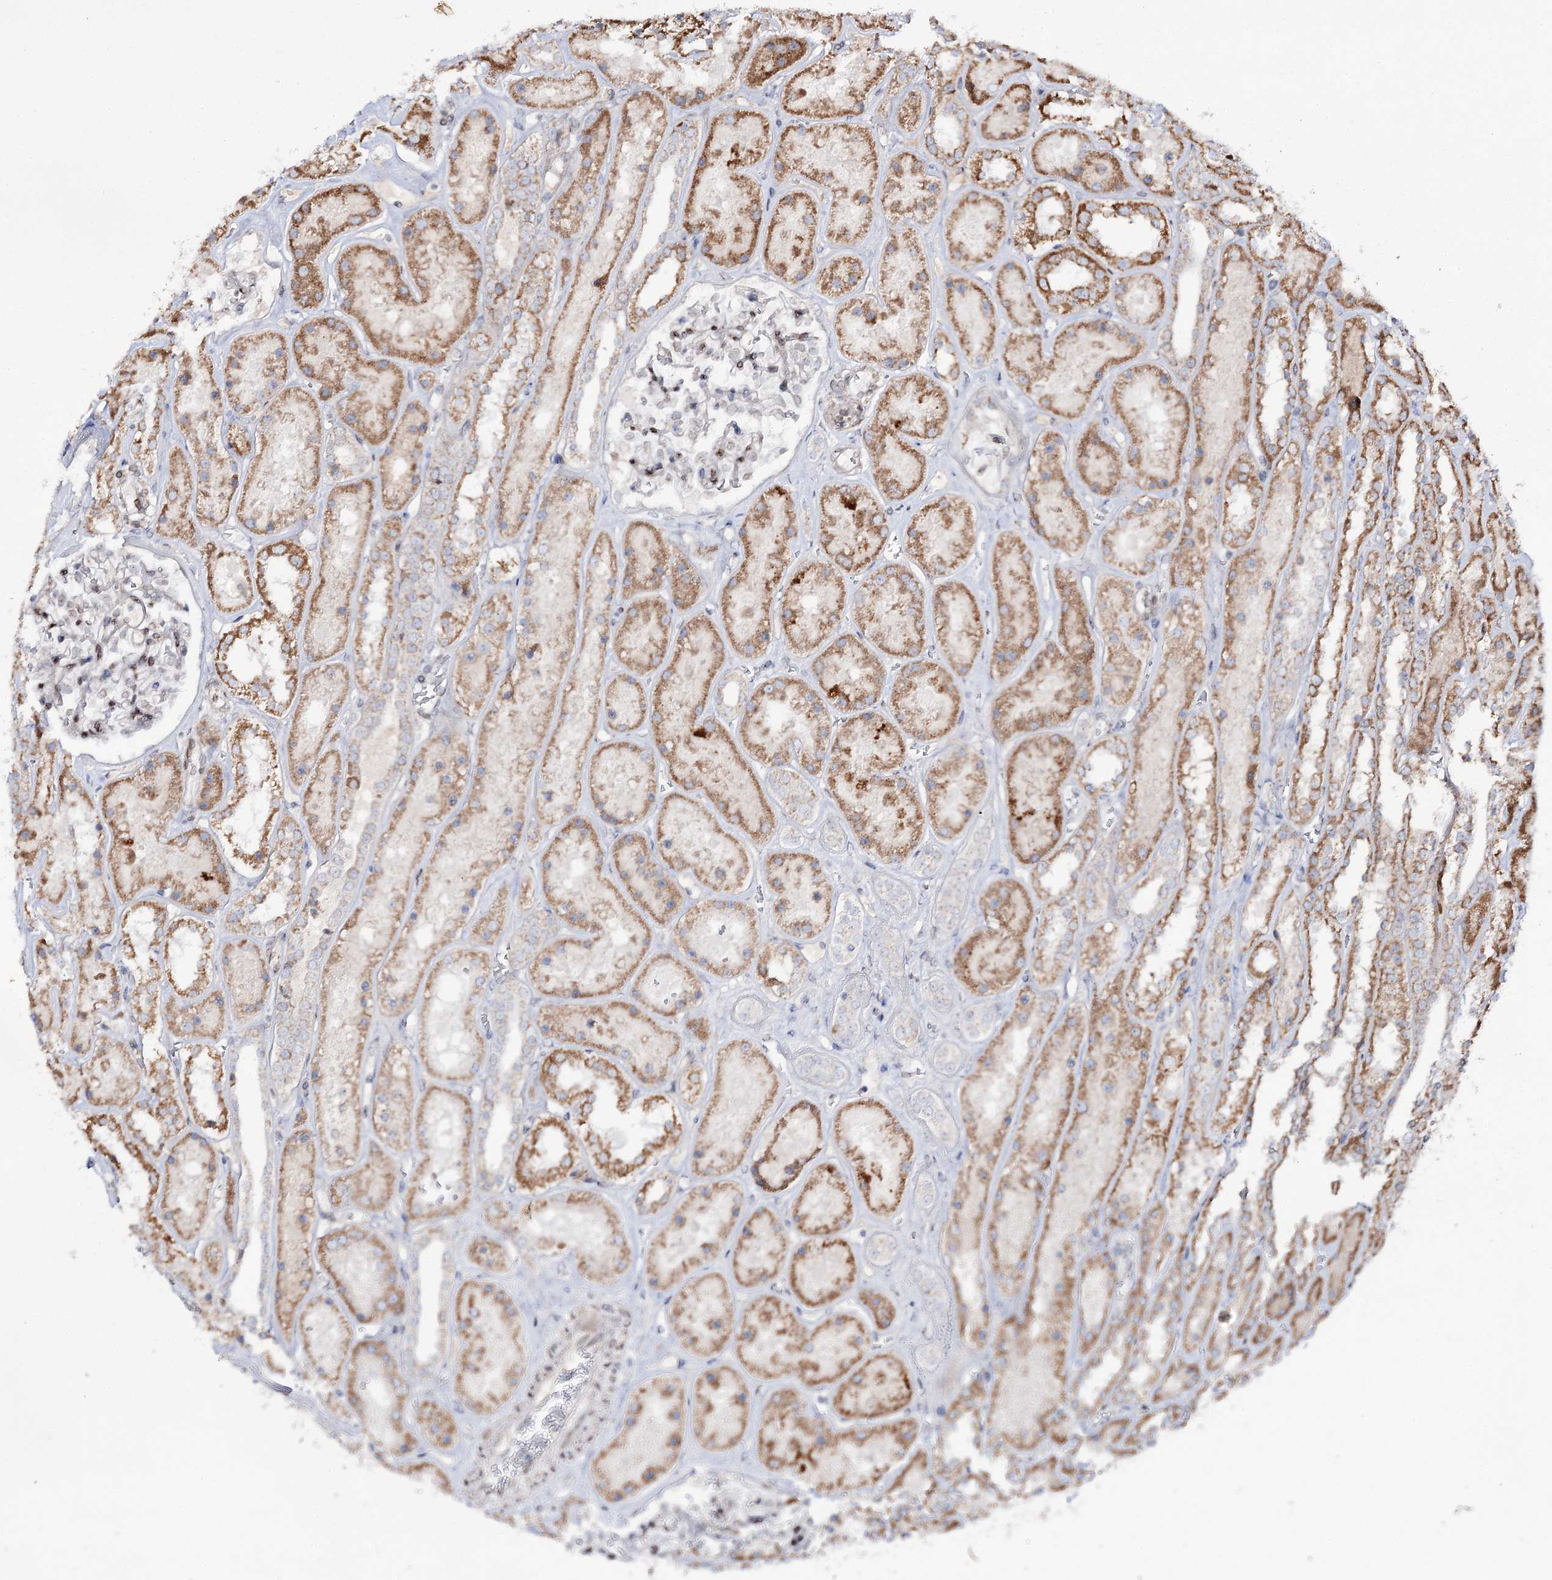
{"staining": {"intensity": "moderate", "quantity": "<25%", "location": "cytoplasmic/membranous"}, "tissue": "kidney", "cell_type": "Cells in glomeruli", "image_type": "normal", "snomed": [{"axis": "morphology", "description": "Normal tissue, NOS"}, {"axis": "topography", "description": "Kidney"}], "caption": "Cells in glomeruli demonstrate low levels of moderate cytoplasmic/membranous positivity in about <25% of cells in benign human kidney.", "gene": "C11orf80", "patient": {"sex": "female", "age": 41}}